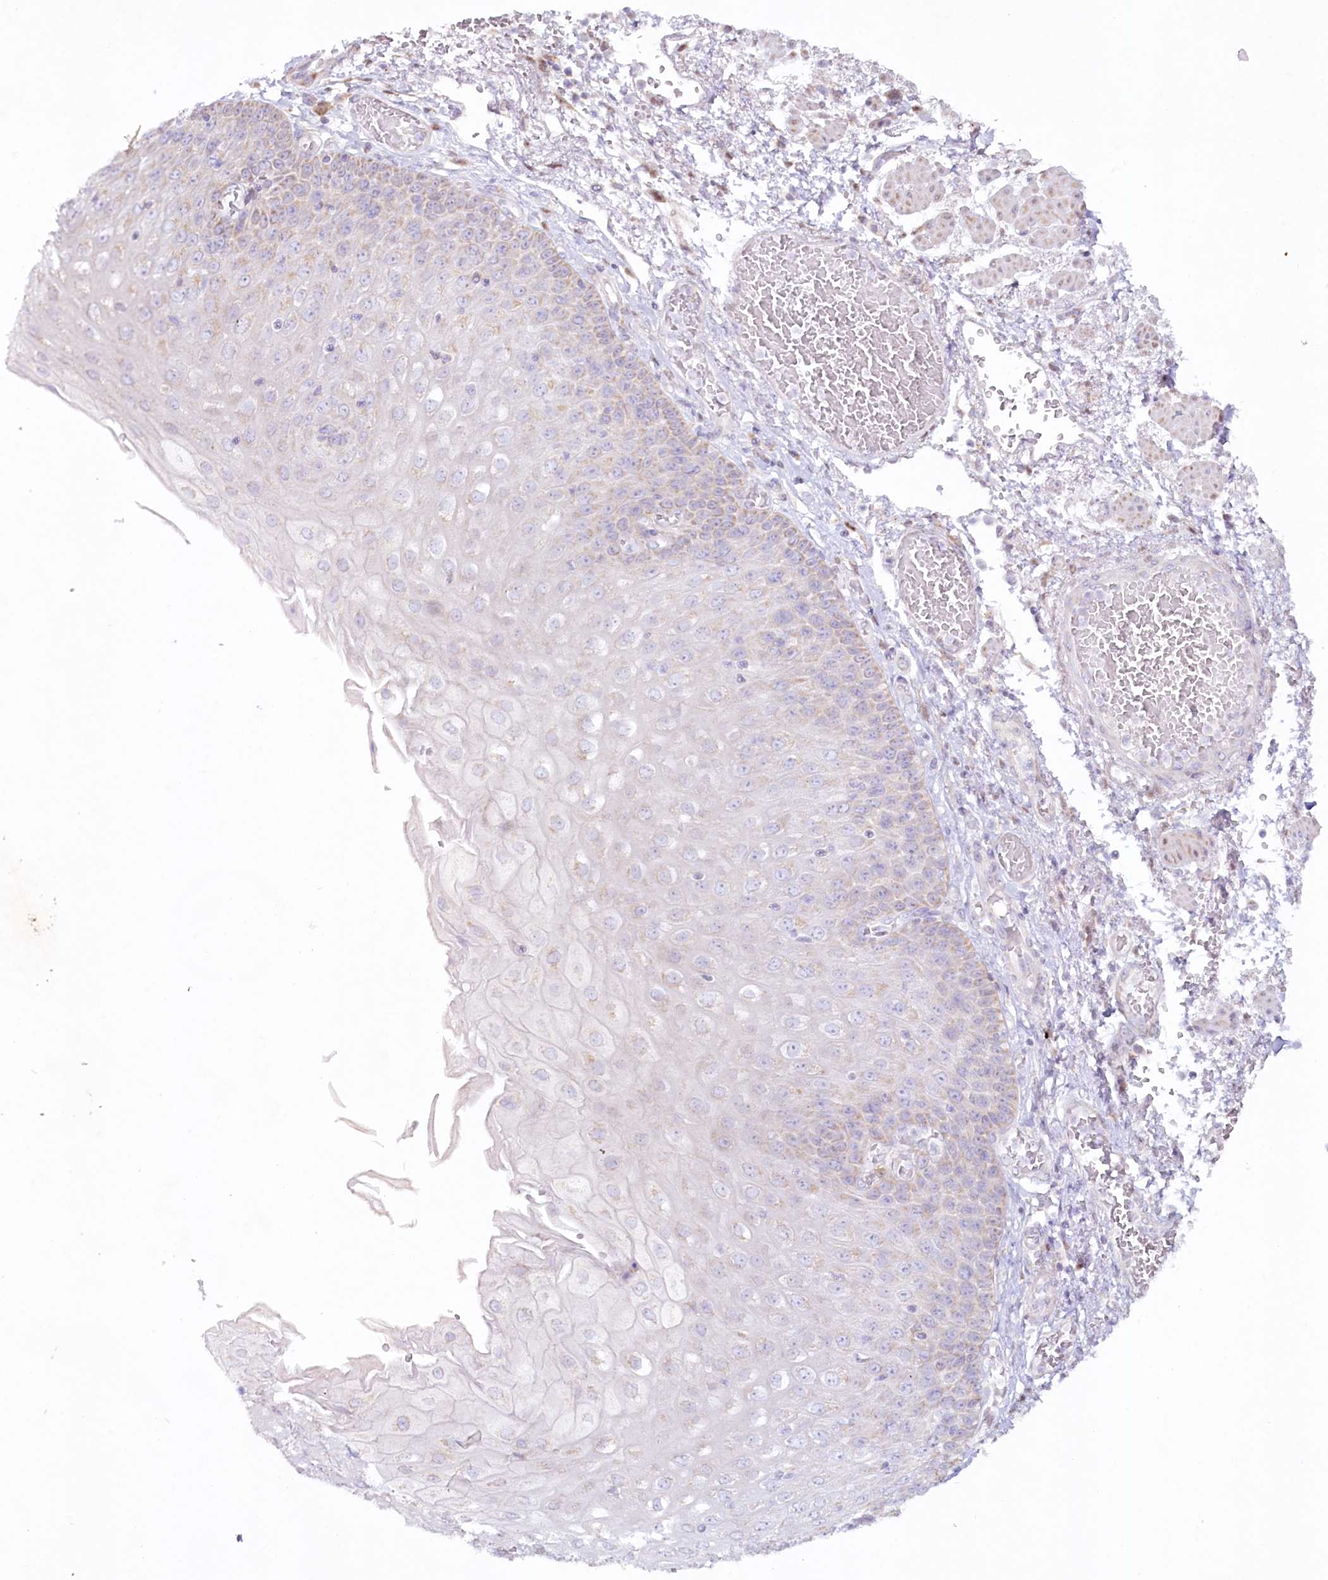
{"staining": {"intensity": "negative", "quantity": "none", "location": "none"}, "tissue": "esophagus", "cell_type": "Squamous epithelial cells", "image_type": "normal", "snomed": [{"axis": "morphology", "description": "Normal tissue, NOS"}, {"axis": "topography", "description": "Esophagus"}], "caption": "The IHC image has no significant positivity in squamous epithelial cells of esophagus.", "gene": "PSAPL1", "patient": {"sex": "male", "age": 81}}